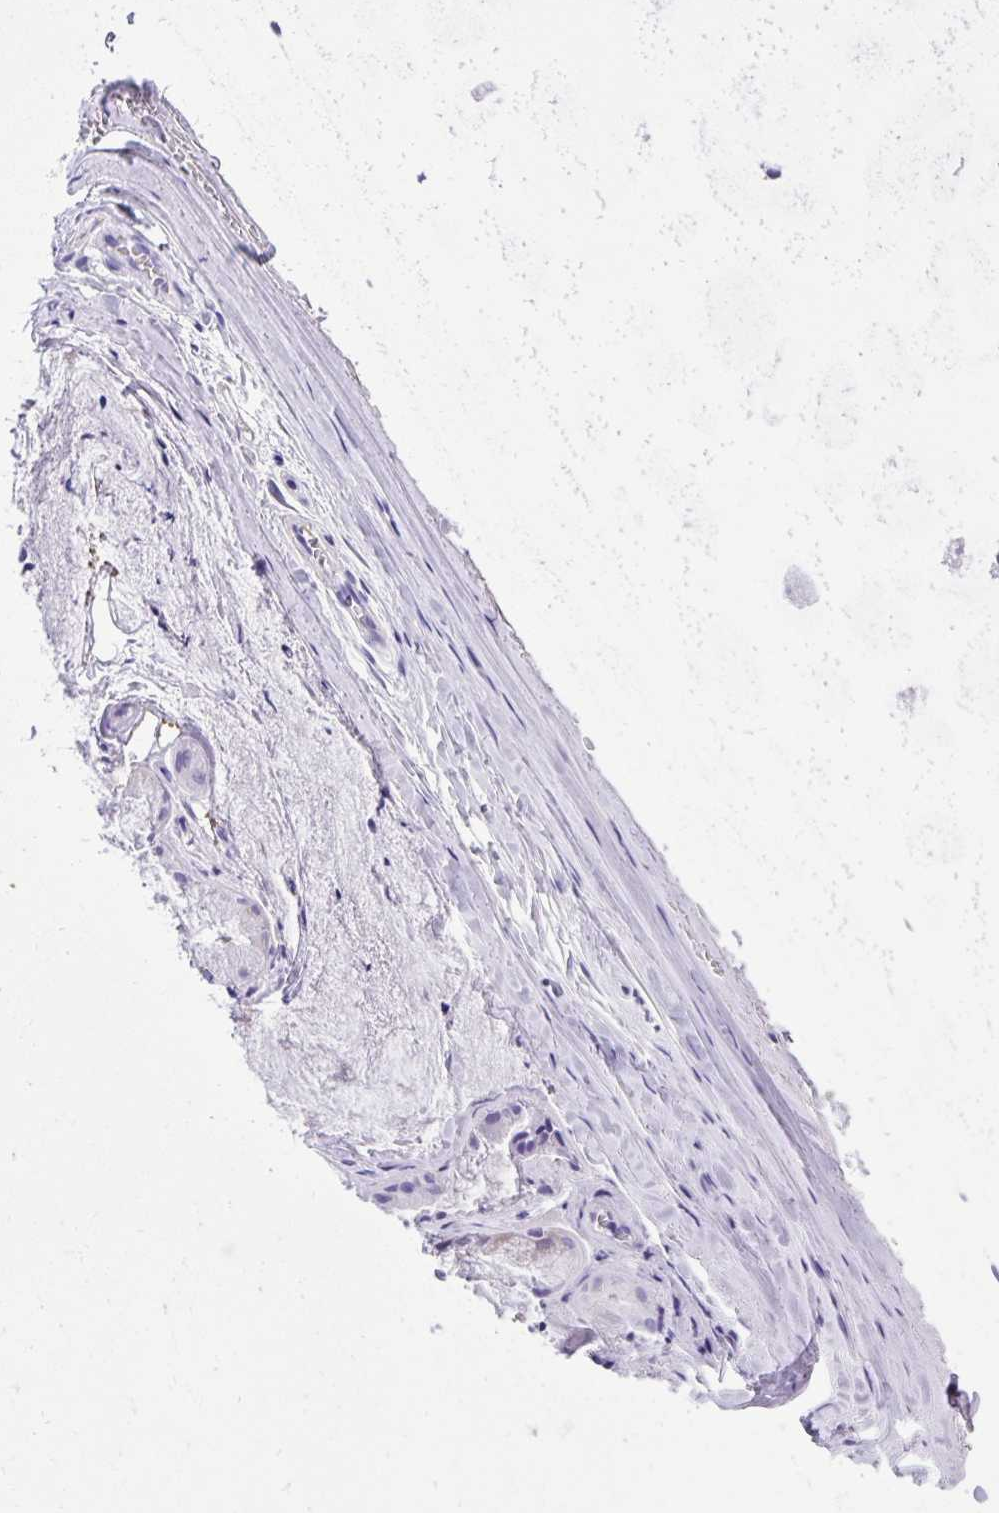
{"staining": {"intensity": "negative", "quantity": "none", "location": "none"}, "tissue": "soft tissue", "cell_type": "Fibroblasts", "image_type": "normal", "snomed": [{"axis": "morphology", "description": "Normal tissue, NOS"}, {"axis": "topography", "description": "Cartilage tissue"}, {"axis": "topography", "description": "Nasopharynx"}, {"axis": "topography", "description": "Thyroid gland"}], "caption": "IHC image of normal soft tissue: human soft tissue stained with DAB shows no significant protein expression in fibroblasts. Brightfield microscopy of immunohistochemistry stained with DAB (3,3'-diaminobenzidine) (brown) and hematoxylin (blue), captured at high magnification.", "gene": "ST6GALNAC3", "patient": {"sex": "male", "age": 63}}